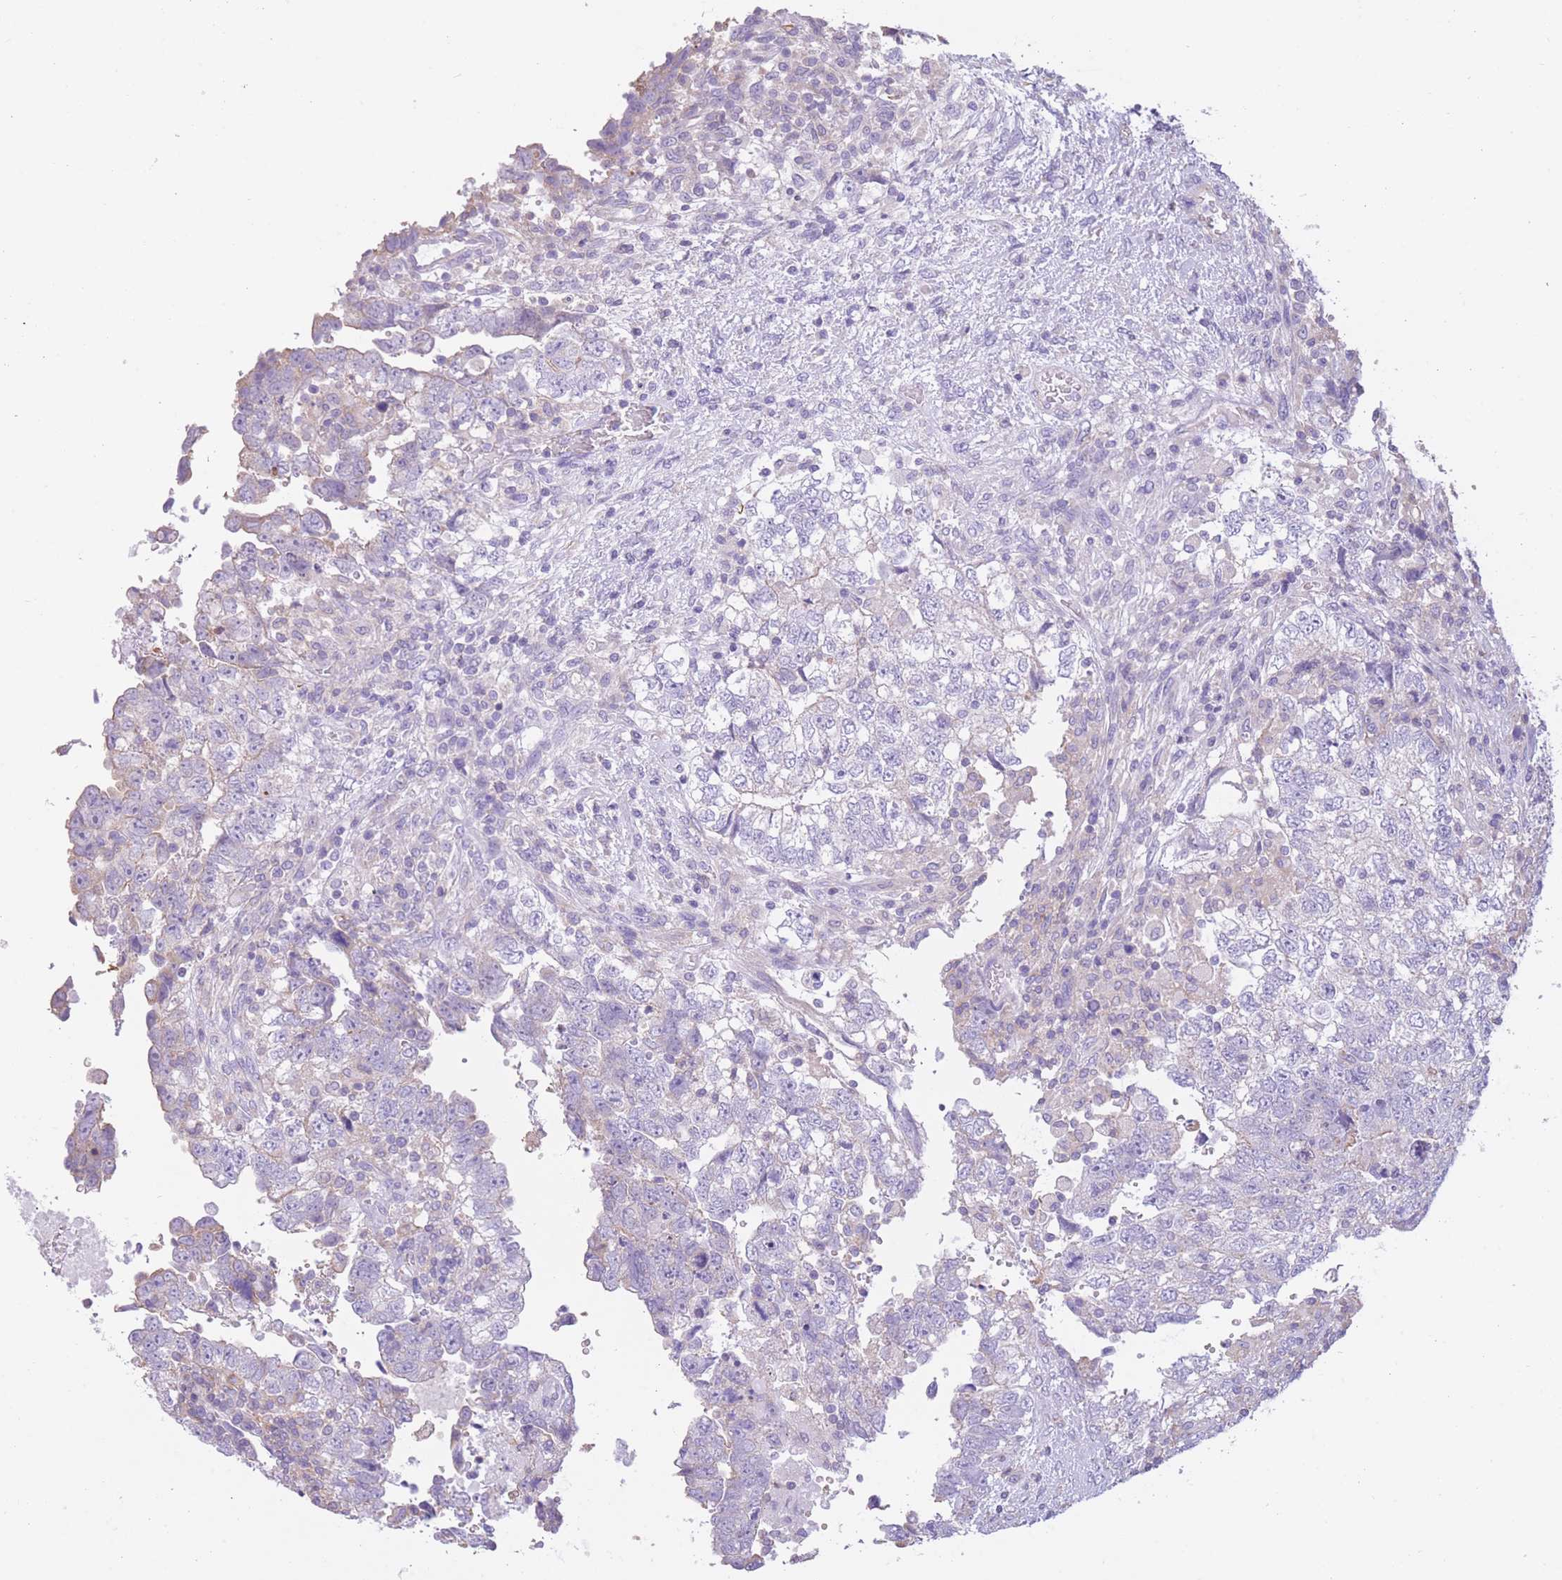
{"staining": {"intensity": "negative", "quantity": "none", "location": "none"}, "tissue": "testis cancer", "cell_type": "Tumor cells", "image_type": "cancer", "snomed": [{"axis": "morphology", "description": "Carcinoma, Embryonal, NOS"}, {"axis": "topography", "description": "Testis"}], "caption": "Human testis embryonal carcinoma stained for a protein using immunohistochemistry (IHC) displays no staining in tumor cells.", "gene": "PDHA1", "patient": {"sex": "male", "age": 37}}